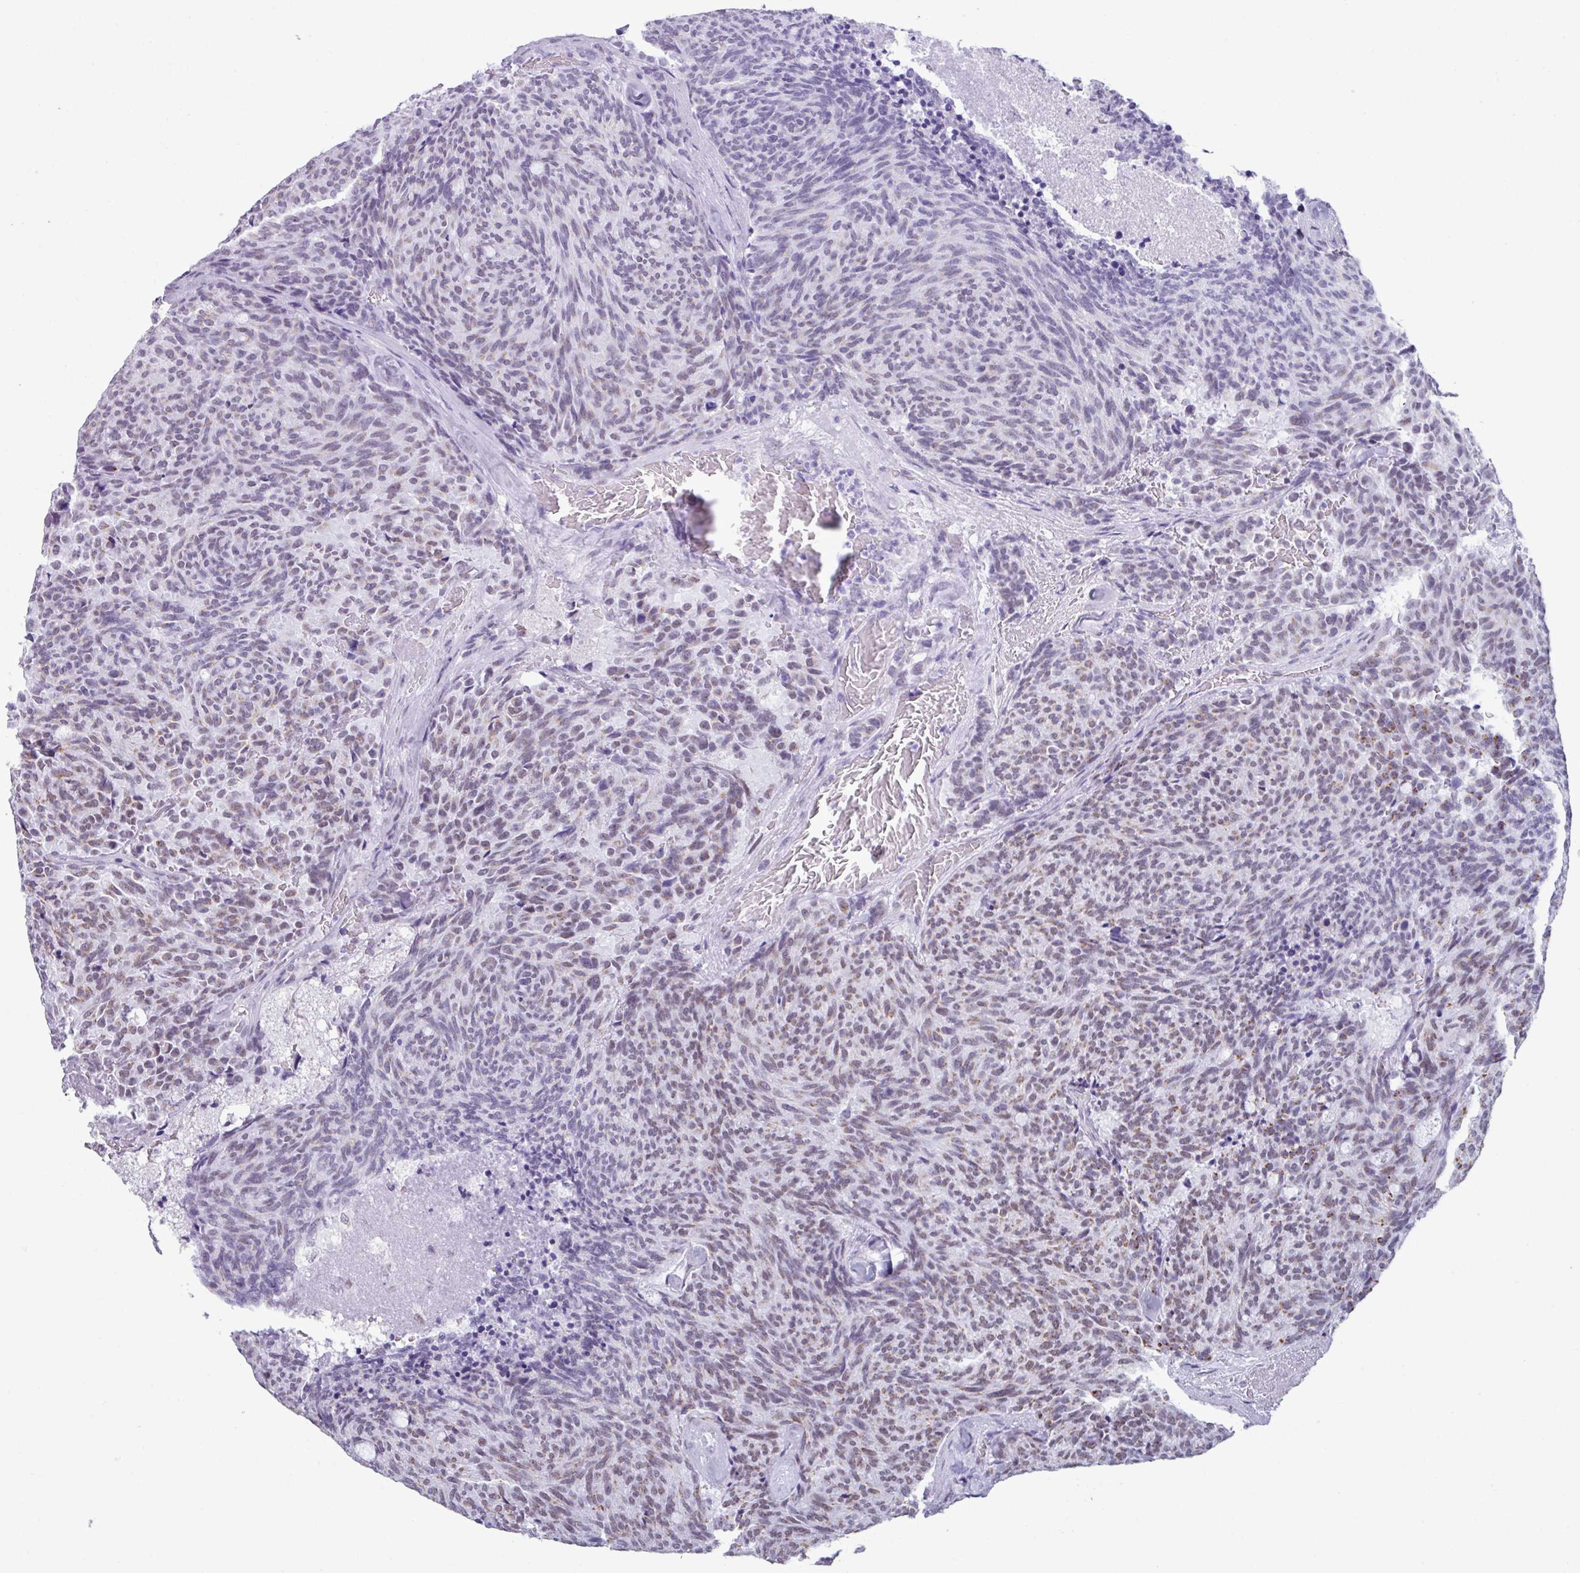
{"staining": {"intensity": "weak", "quantity": "25%-75%", "location": "nuclear"}, "tissue": "carcinoid", "cell_type": "Tumor cells", "image_type": "cancer", "snomed": [{"axis": "morphology", "description": "Carcinoid, malignant, NOS"}, {"axis": "topography", "description": "Pancreas"}], "caption": "Carcinoid (malignant) tissue reveals weak nuclear expression in approximately 25%-75% of tumor cells, visualized by immunohistochemistry. The staining was performed using DAB, with brown indicating positive protein expression. Nuclei are stained blue with hematoxylin.", "gene": "PUF60", "patient": {"sex": "female", "age": 54}}